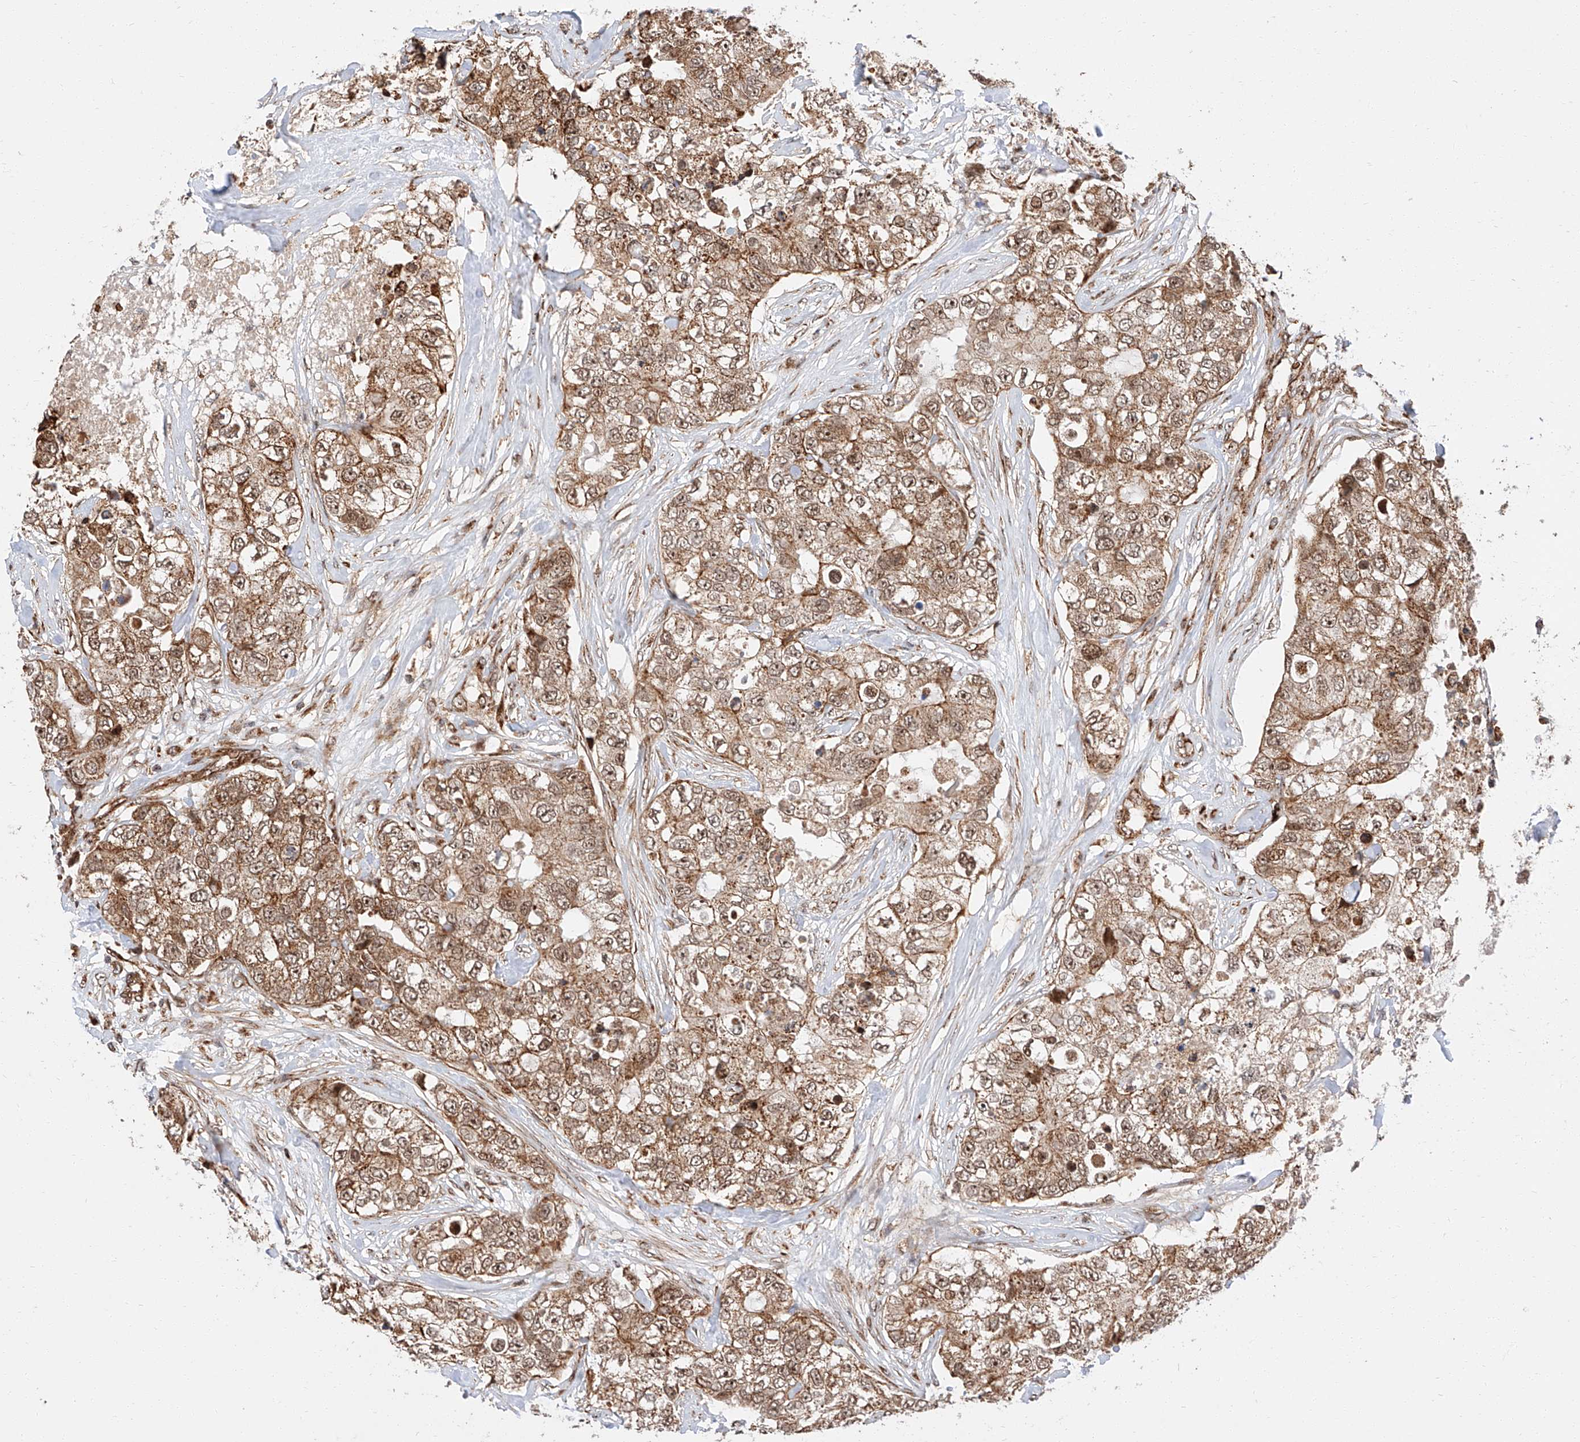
{"staining": {"intensity": "moderate", "quantity": ">75%", "location": "cytoplasmic/membranous,nuclear"}, "tissue": "breast cancer", "cell_type": "Tumor cells", "image_type": "cancer", "snomed": [{"axis": "morphology", "description": "Duct carcinoma"}, {"axis": "topography", "description": "Breast"}], "caption": "Protein staining by IHC displays moderate cytoplasmic/membranous and nuclear positivity in approximately >75% of tumor cells in breast cancer (infiltrating ductal carcinoma).", "gene": "THTPA", "patient": {"sex": "female", "age": 62}}